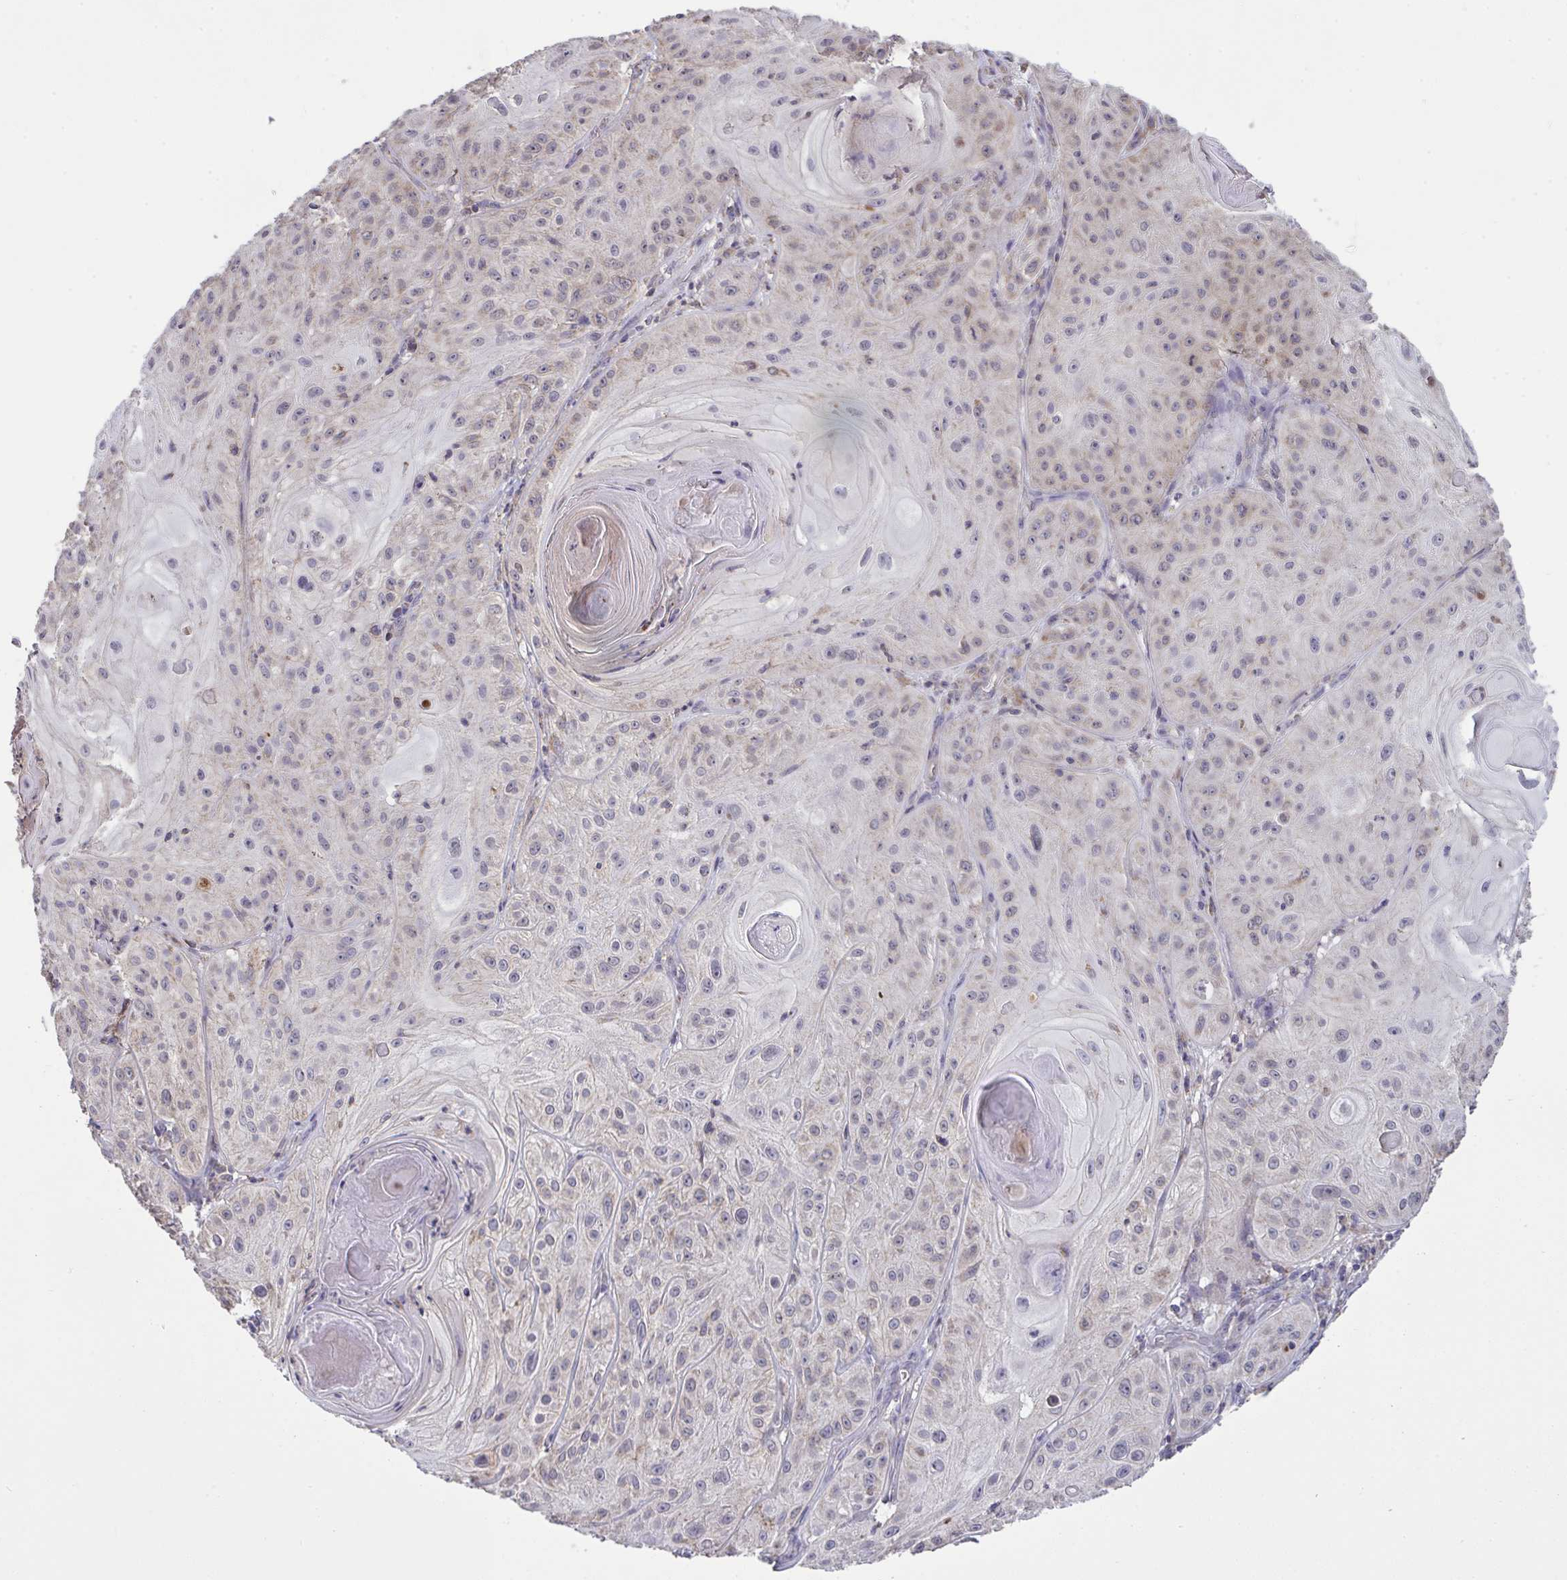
{"staining": {"intensity": "negative", "quantity": "none", "location": "none"}, "tissue": "skin cancer", "cell_type": "Tumor cells", "image_type": "cancer", "snomed": [{"axis": "morphology", "description": "Squamous cell carcinoma, NOS"}, {"axis": "topography", "description": "Skin"}], "caption": "DAB immunohistochemical staining of skin squamous cell carcinoma demonstrates no significant expression in tumor cells.", "gene": "PPM1H", "patient": {"sex": "male", "age": 85}}